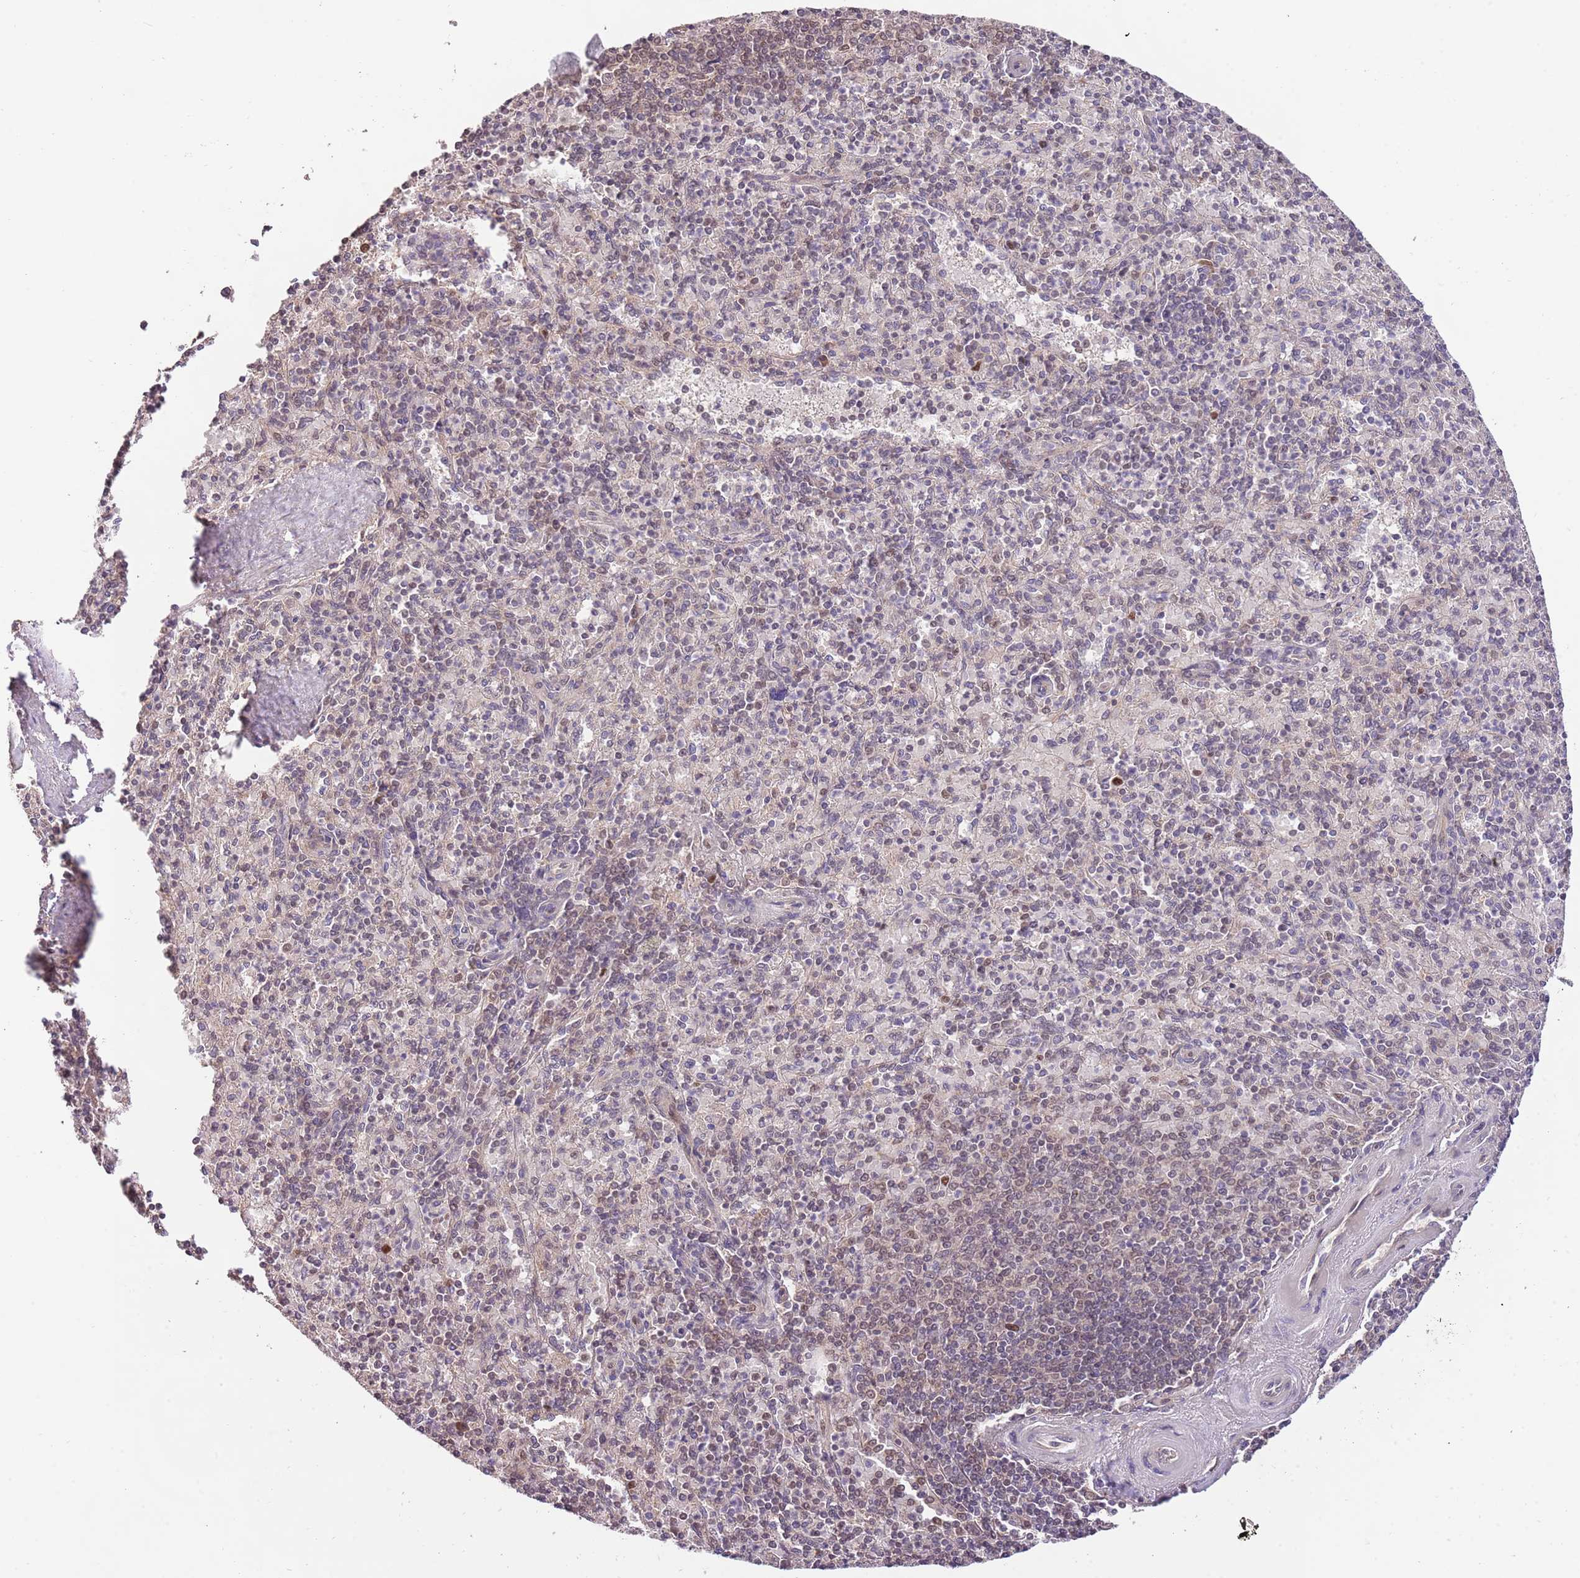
{"staining": {"intensity": "weak", "quantity": "25%-75%", "location": "nuclear"}, "tissue": "spleen", "cell_type": "Cells in red pulp", "image_type": "normal", "snomed": [{"axis": "morphology", "description": "Normal tissue, NOS"}, {"axis": "topography", "description": "Spleen"}], "caption": "Cells in red pulp display low levels of weak nuclear positivity in about 25%-75% of cells in benign human spleen.", "gene": "RIF1", "patient": {"sex": "male", "age": 82}}